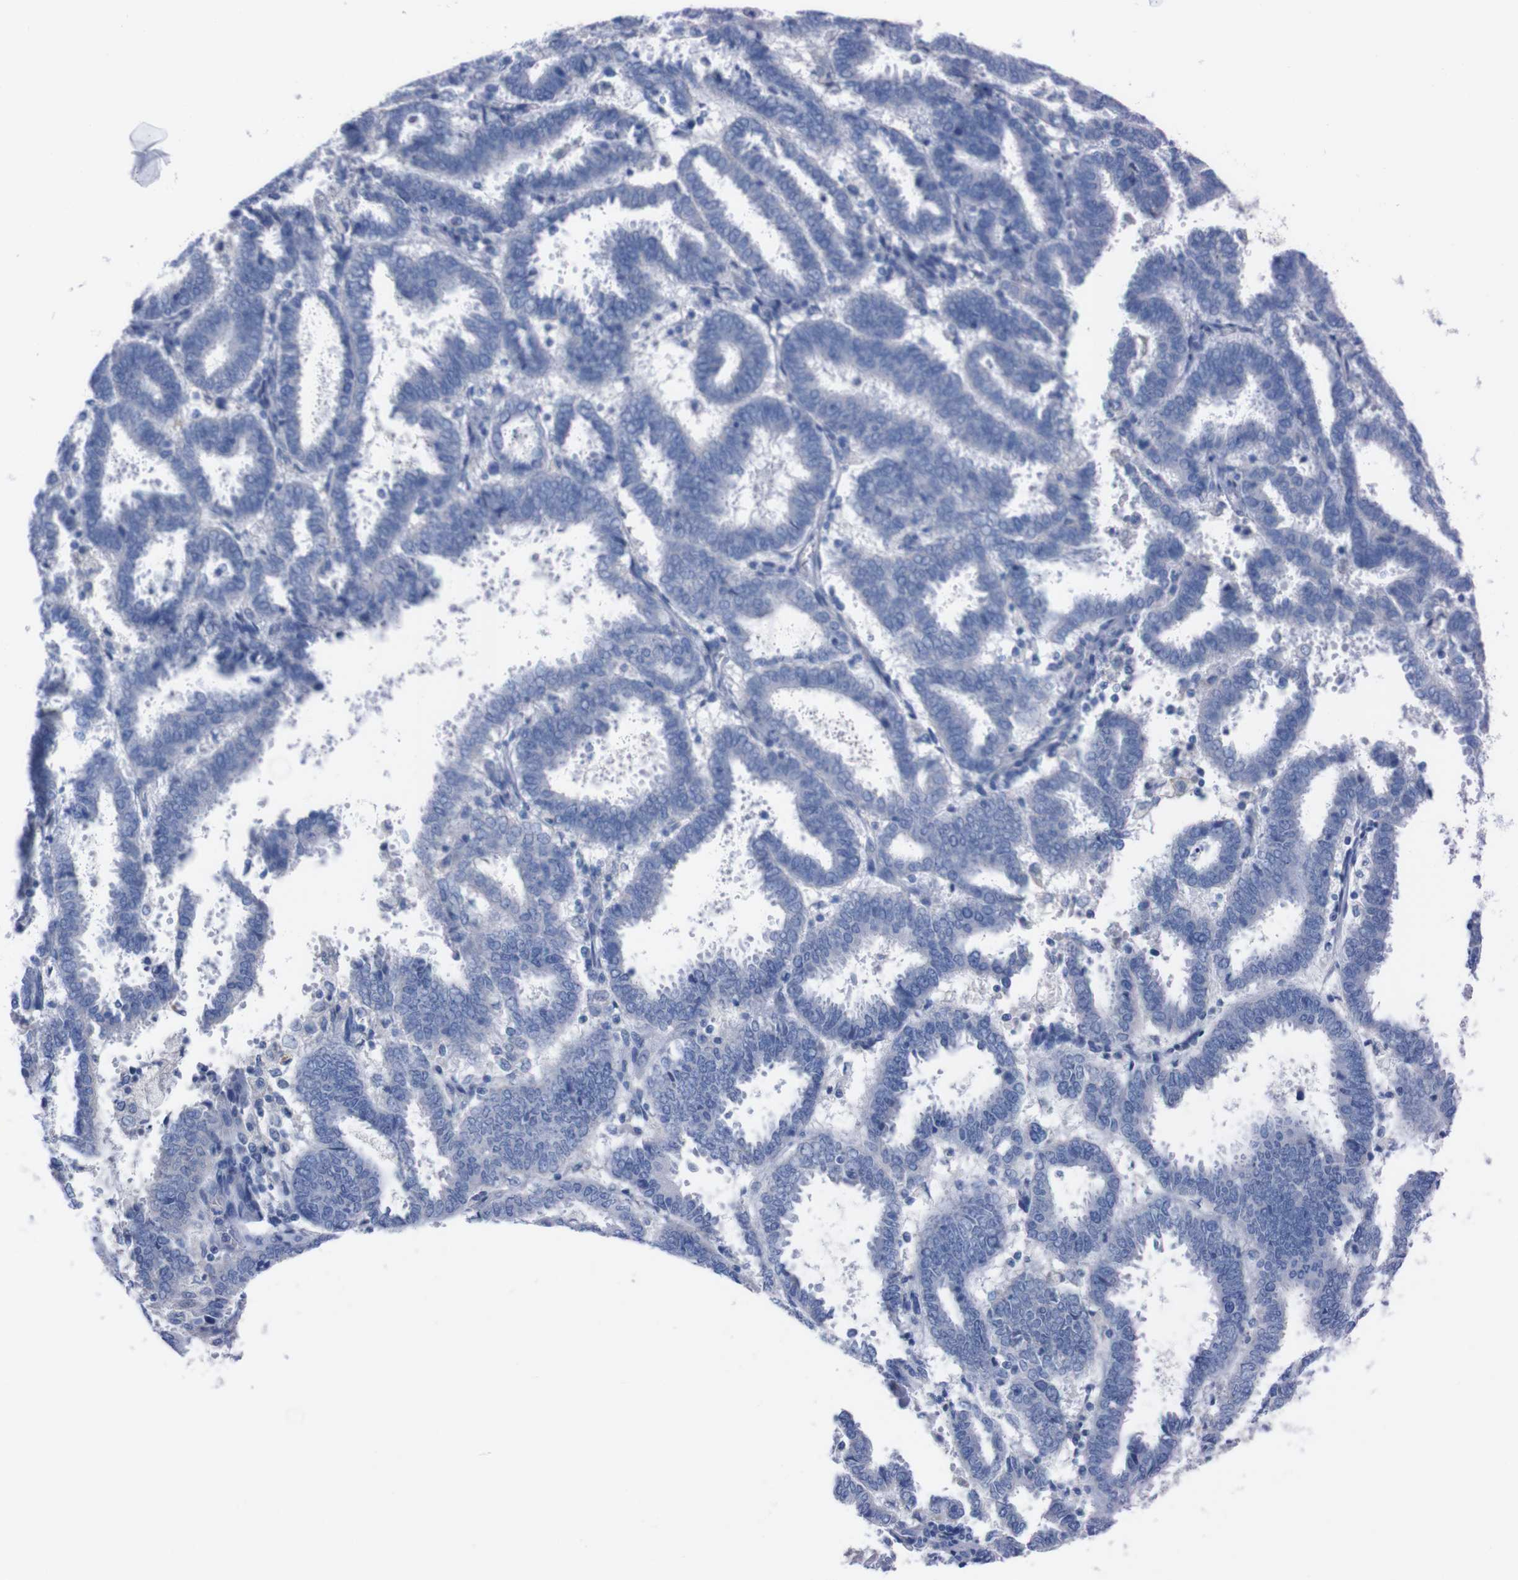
{"staining": {"intensity": "negative", "quantity": "none", "location": "none"}, "tissue": "endometrial cancer", "cell_type": "Tumor cells", "image_type": "cancer", "snomed": [{"axis": "morphology", "description": "Adenocarcinoma, NOS"}, {"axis": "topography", "description": "Uterus"}], "caption": "Endometrial cancer stained for a protein using immunohistochemistry demonstrates no staining tumor cells.", "gene": "TMEM243", "patient": {"sex": "female", "age": 83}}